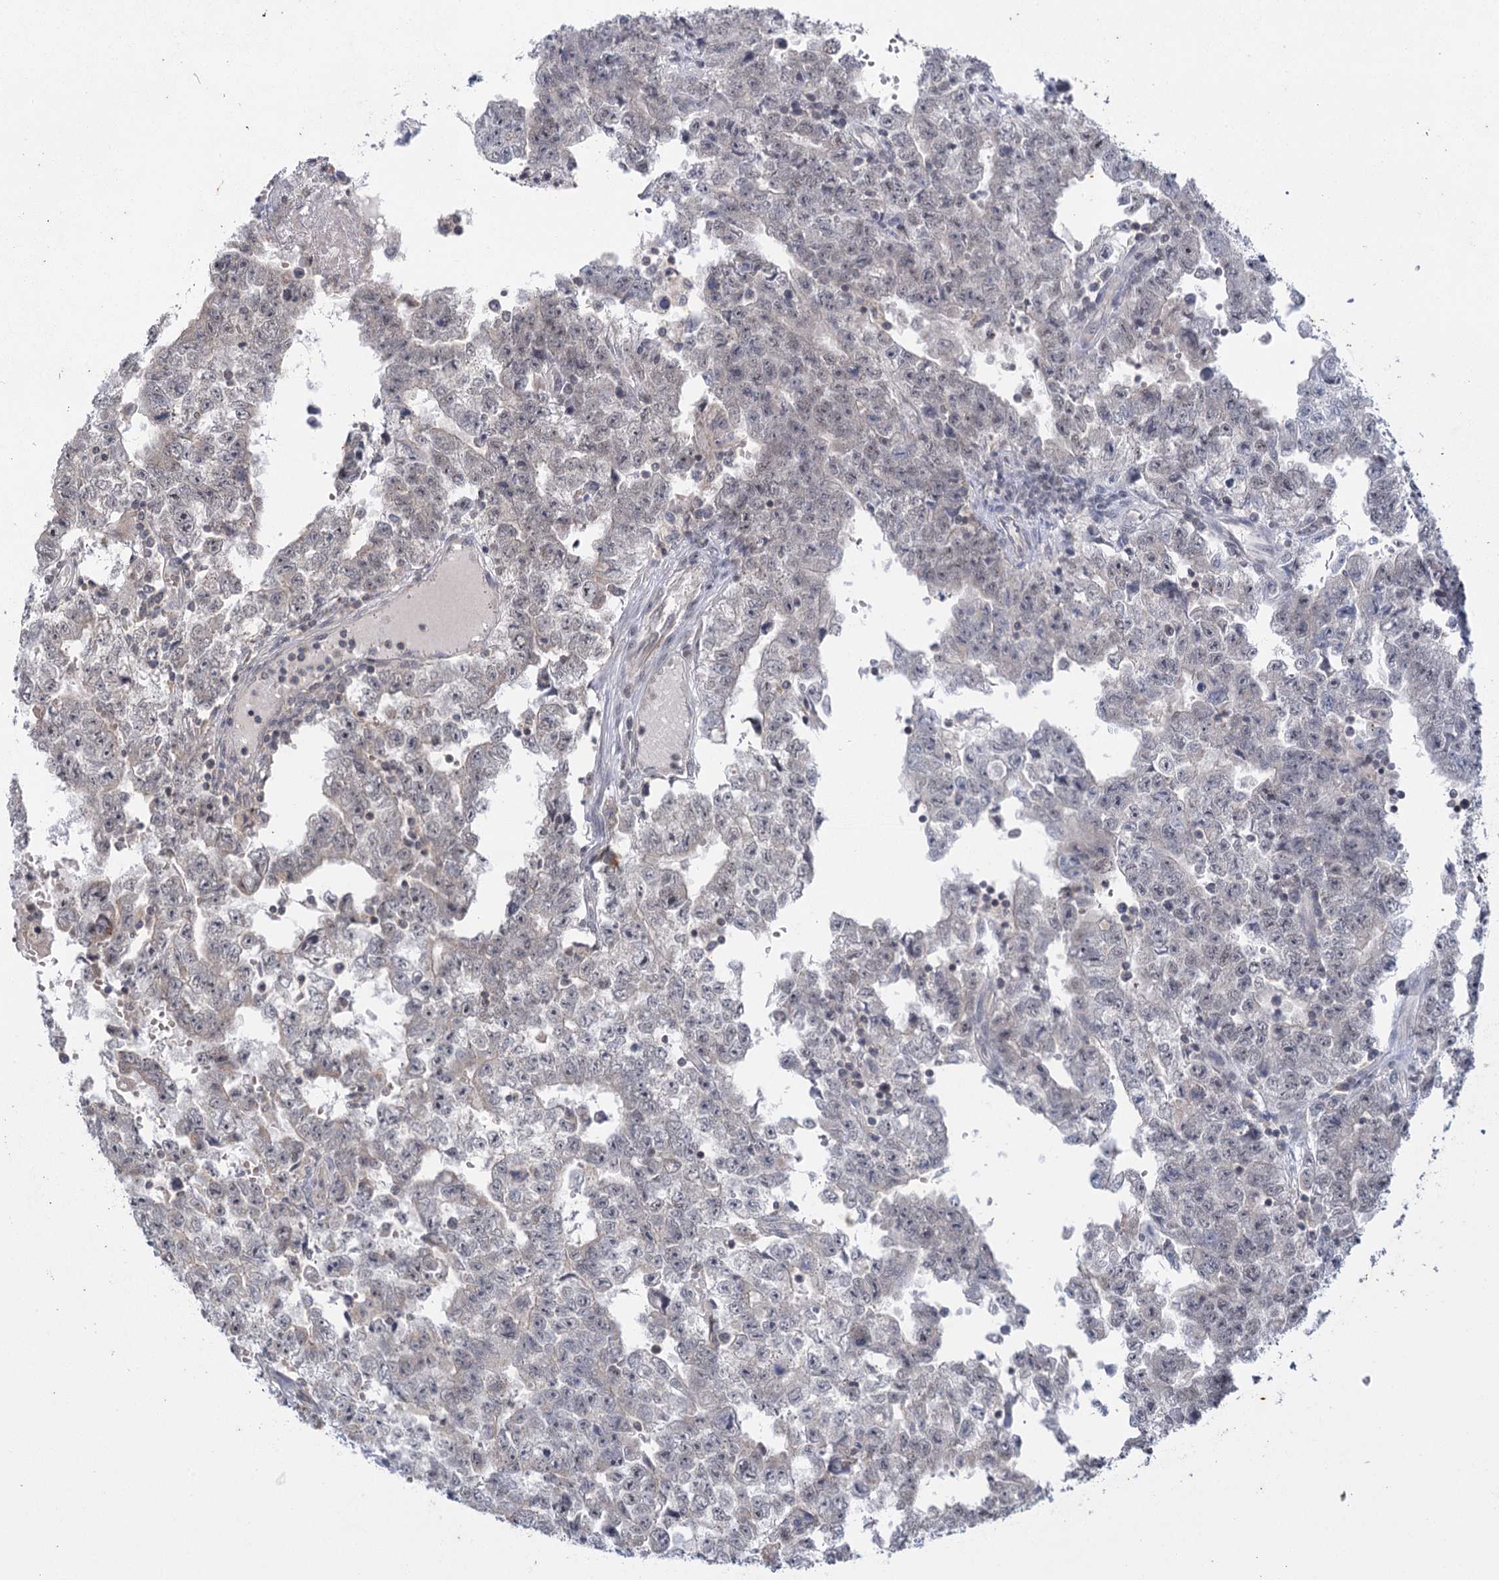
{"staining": {"intensity": "negative", "quantity": "none", "location": "none"}, "tissue": "testis cancer", "cell_type": "Tumor cells", "image_type": "cancer", "snomed": [{"axis": "morphology", "description": "Carcinoma, Embryonal, NOS"}, {"axis": "topography", "description": "Testis"}], "caption": "Human embryonal carcinoma (testis) stained for a protein using immunohistochemistry exhibits no expression in tumor cells.", "gene": "IL11RA", "patient": {"sex": "male", "age": 25}}